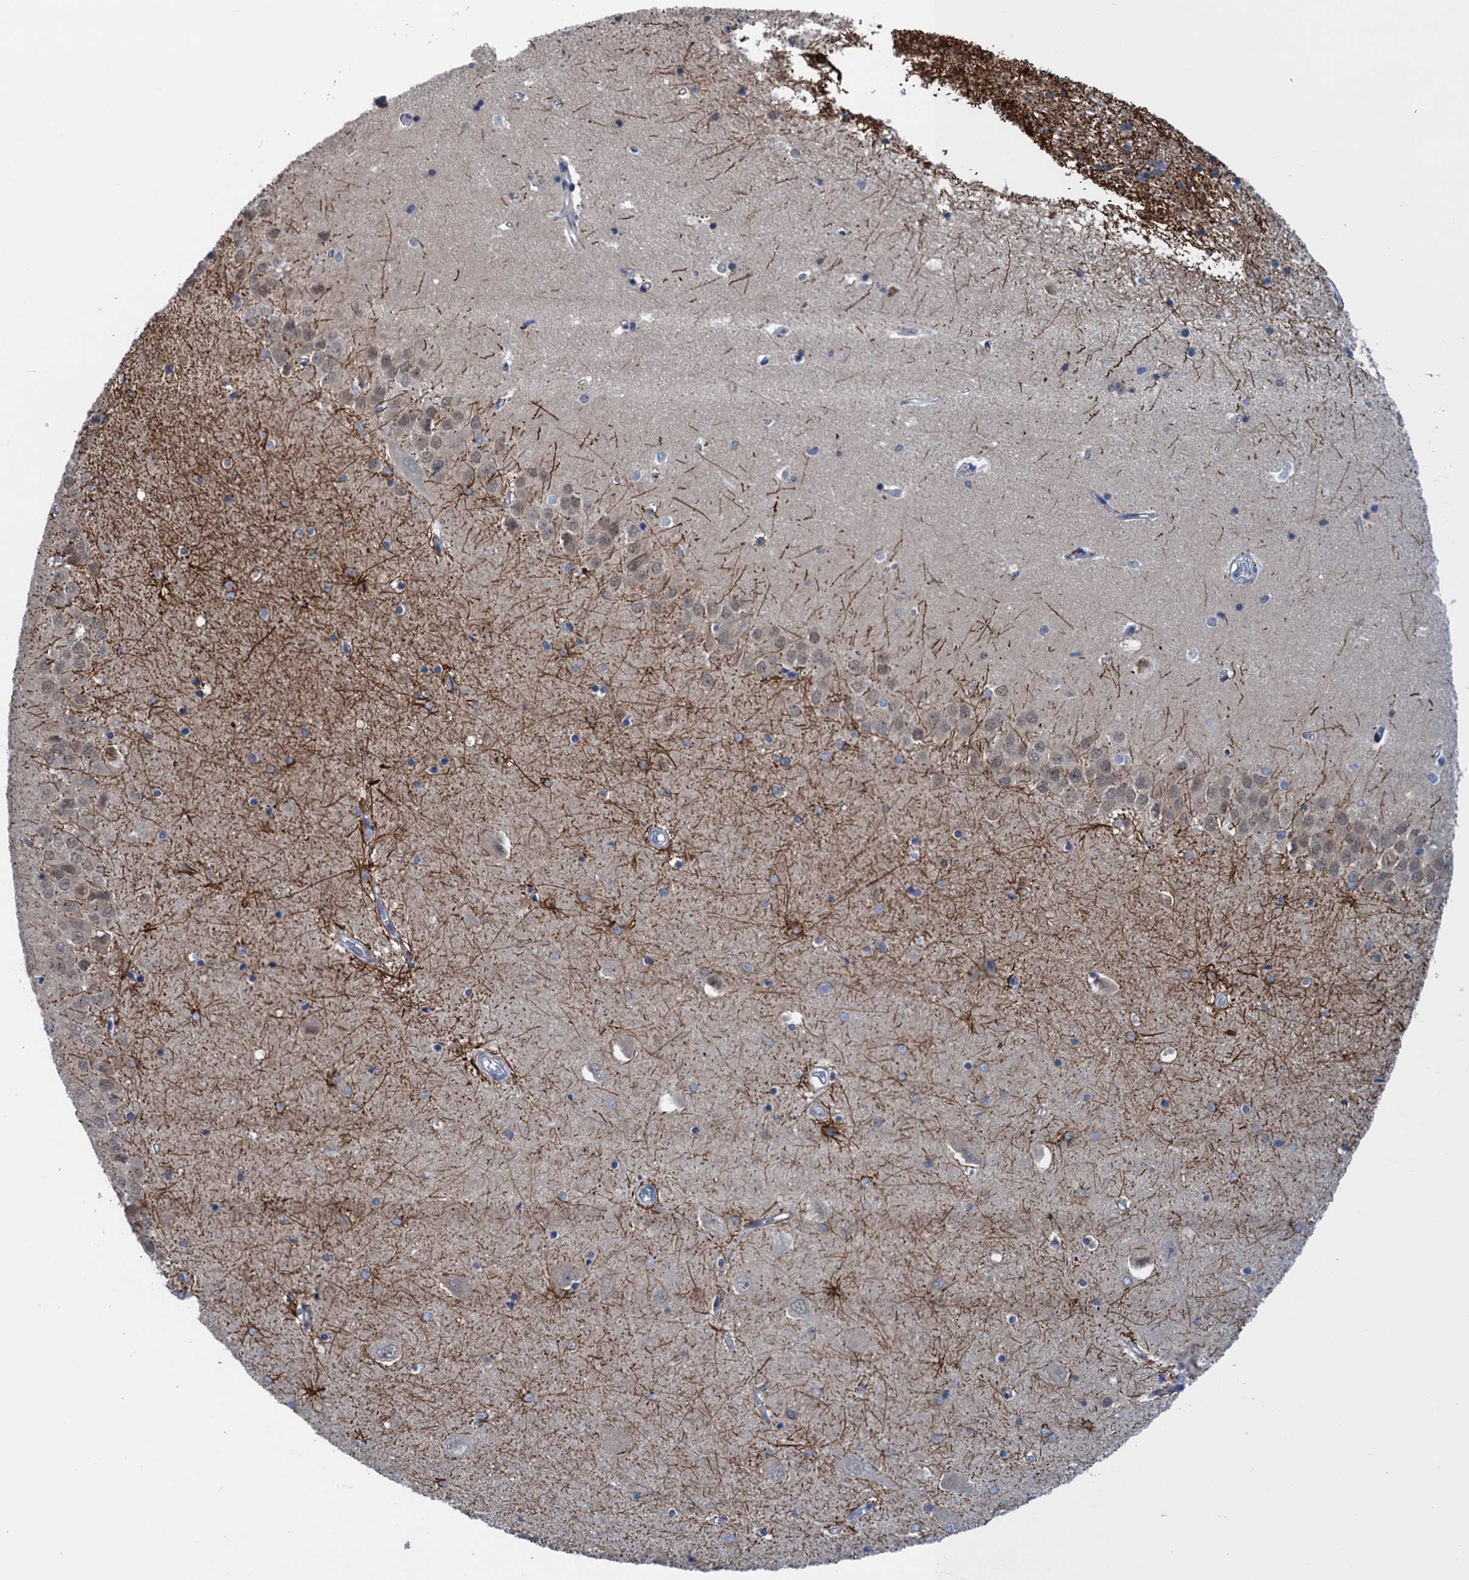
{"staining": {"intensity": "strong", "quantity": "<25%", "location": "cytoplasmic/membranous"}, "tissue": "hippocampus", "cell_type": "Glial cells", "image_type": "normal", "snomed": [{"axis": "morphology", "description": "Normal tissue, NOS"}, {"axis": "topography", "description": "Hippocampus"}], "caption": "Protein staining of benign hippocampus displays strong cytoplasmic/membranous positivity in about <25% of glial cells. (DAB (3,3'-diaminobenzidine) = brown stain, brightfield microscopy at high magnification).", "gene": "SAE1", "patient": {"sex": "male", "age": 45}}